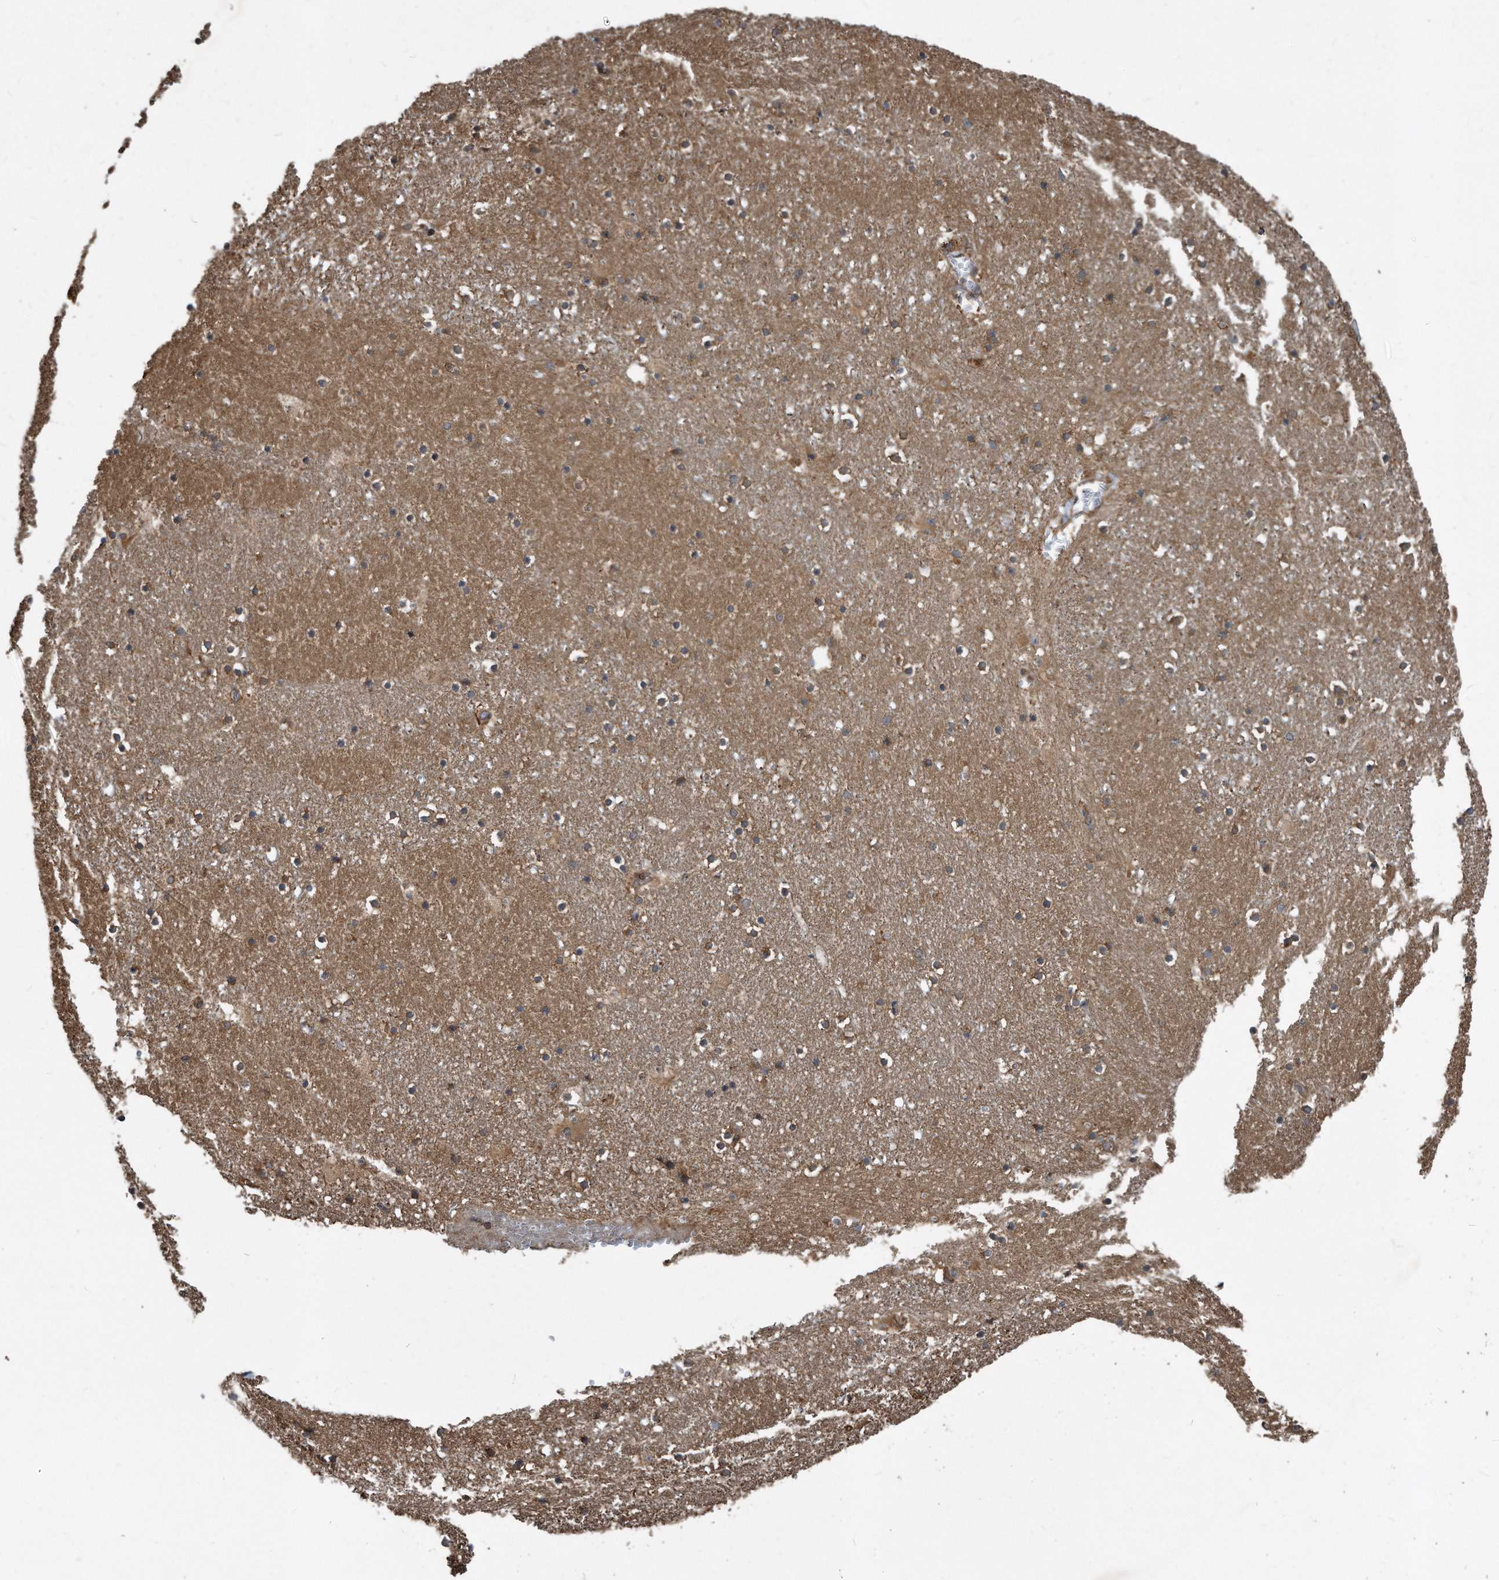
{"staining": {"intensity": "moderate", "quantity": ">75%", "location": "cytoplasmic/membranous"}, "tissue": "caudate", "cell_type": "Glial cells", "image_type": "normal", "snomed": [{"axis": "morphology", "description": "Normal tissue, NOS"}, {"axis": "topography", "description": "Lateral ventricle wall"}], "caption": "A brown stain shows moderate cytoplasmic/membranous staining of a protein in glial cells of normal caudate. (DAB (3,3'-diaminobenzidine) = brown stain, brightfield microscopy at high magnification).", "gene": "FAM136A", "patient": {"sex": "male", "age": 45}}